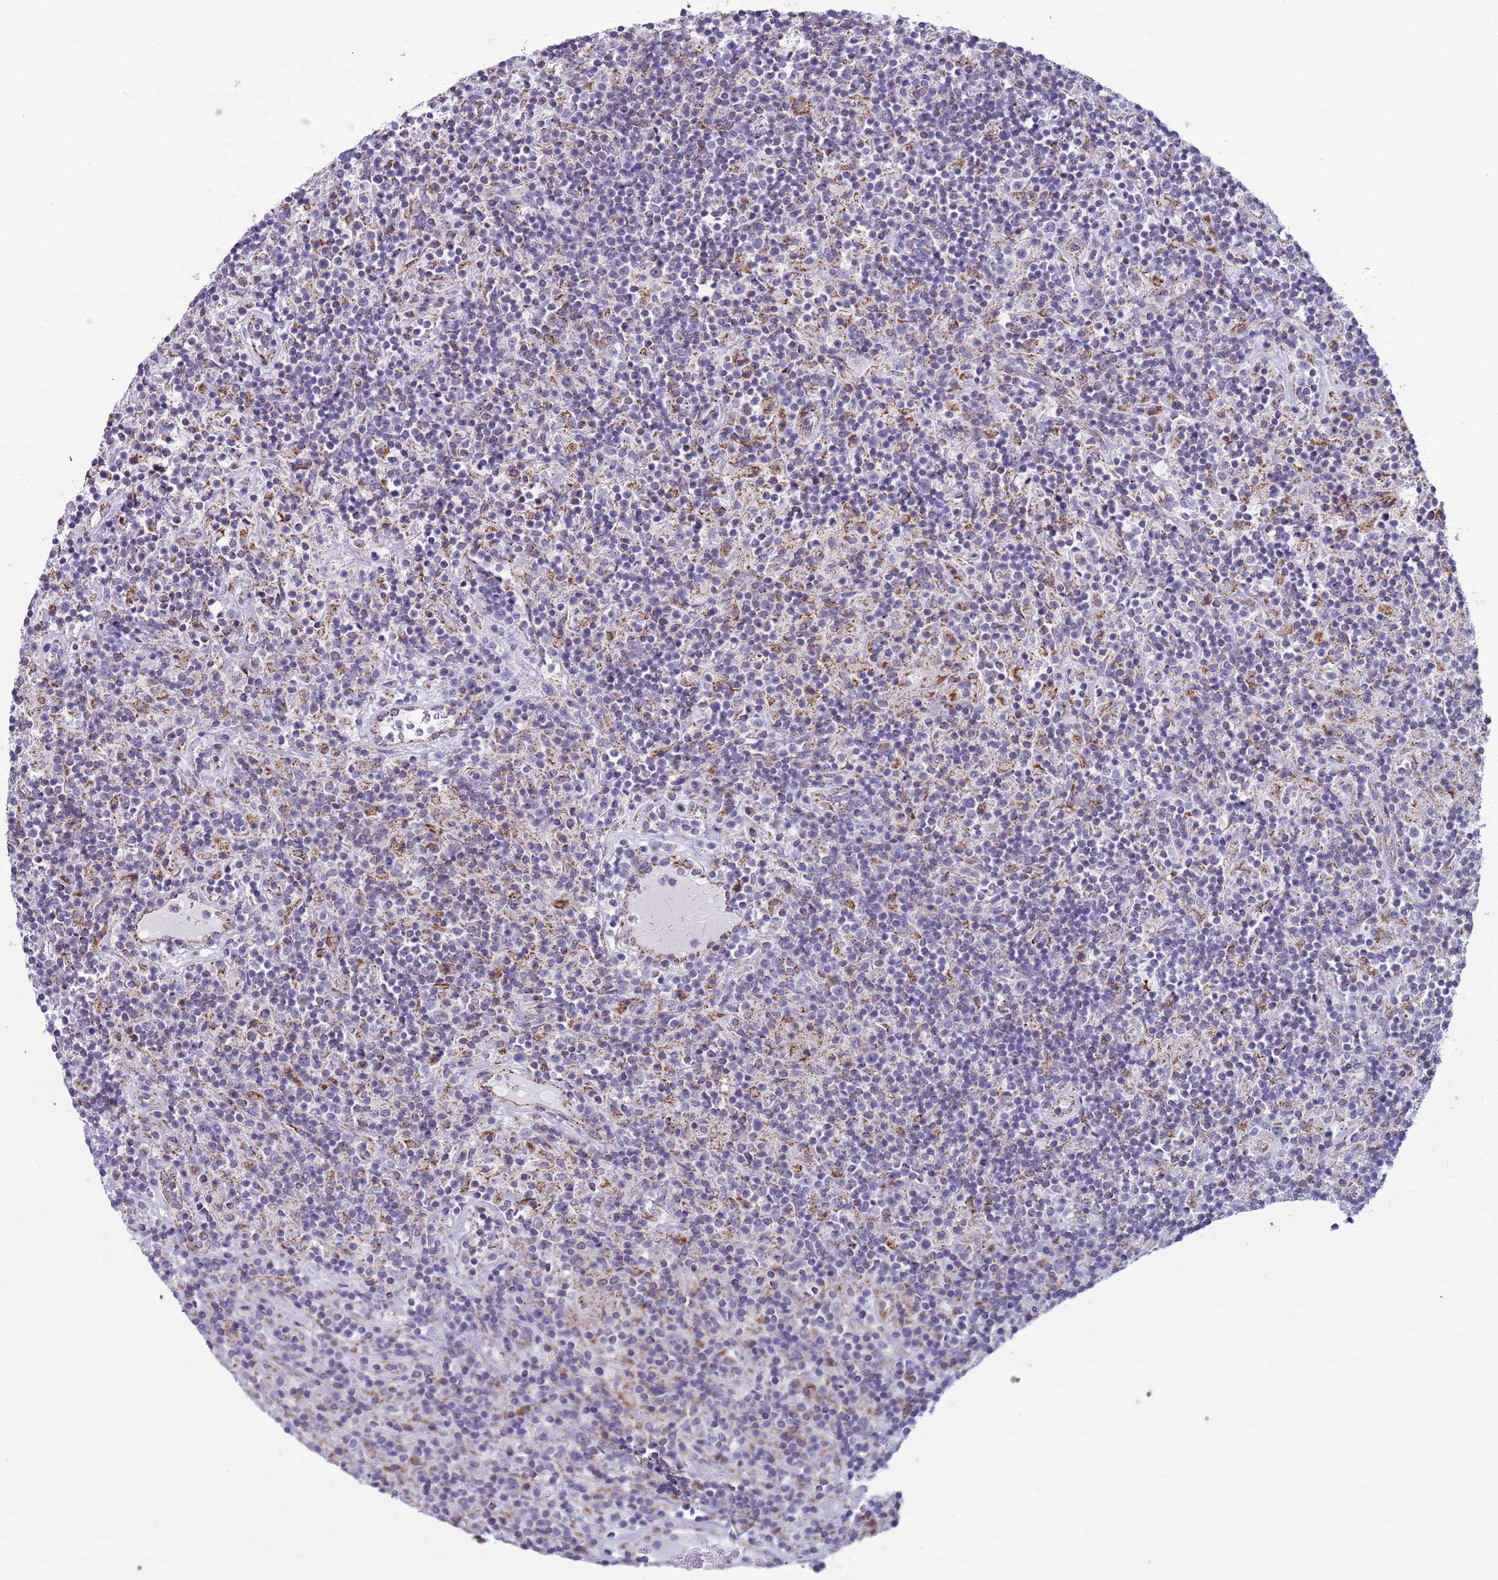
{"staining": {"intensity": "negative", "quantity": "none", "location": "none"}, "tissue": "lymphoma", "cell_type": "Tumor cells", "image_type": "cancer", "snomed": [{"axis": "morphology", "description": "Hodgkin's disease, NOS"}, {"axis": "topography", "description": "Lymph node"}], "caption": "Immunohistochemical staining of human Hodgkin's disease exhibits no significant expression in tumor cells. (Stains: DAB (3,3'-diaminobenzidine) IHC with hematoxylin counter stain, Microscopy: brightfield microscopy at high magnification).", "gene": "NCALD", "patient": {"sex": "male", "age": 70}}